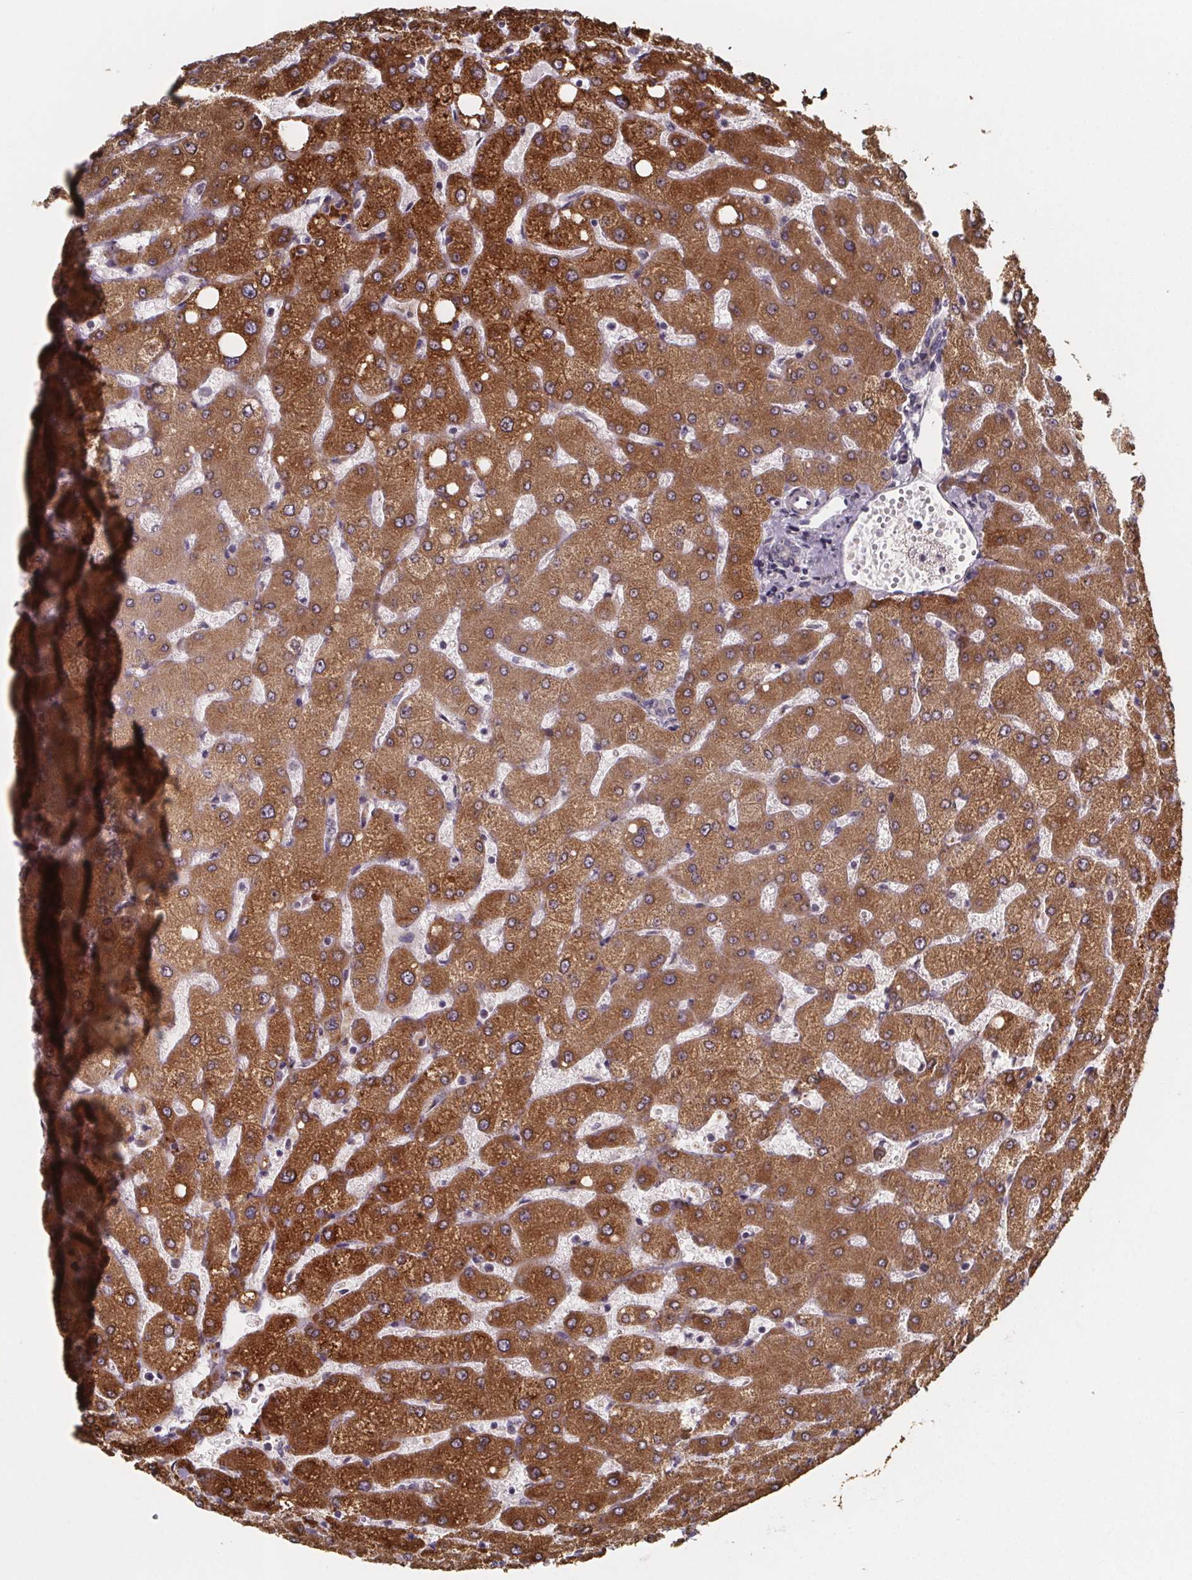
{"staining": {"intensity": "negative", "quantity": "none", "location": "none"}, "tissue": "liver", "cell_type": "Cholangiocytes", "image_type": "normal", "snomed": [{"axis": "morphology", "description": "Normal tissue, NOS"}, {"axis": "topography", "description": "Liver"}], "caption": "DAB (3,3'-diaminobenzidine) immunohistochemical staining of normal liver reveals no significant expression in cholangiocytes.", "gene": "NDST1", "patient": {"sex": "female", "age": 54}}